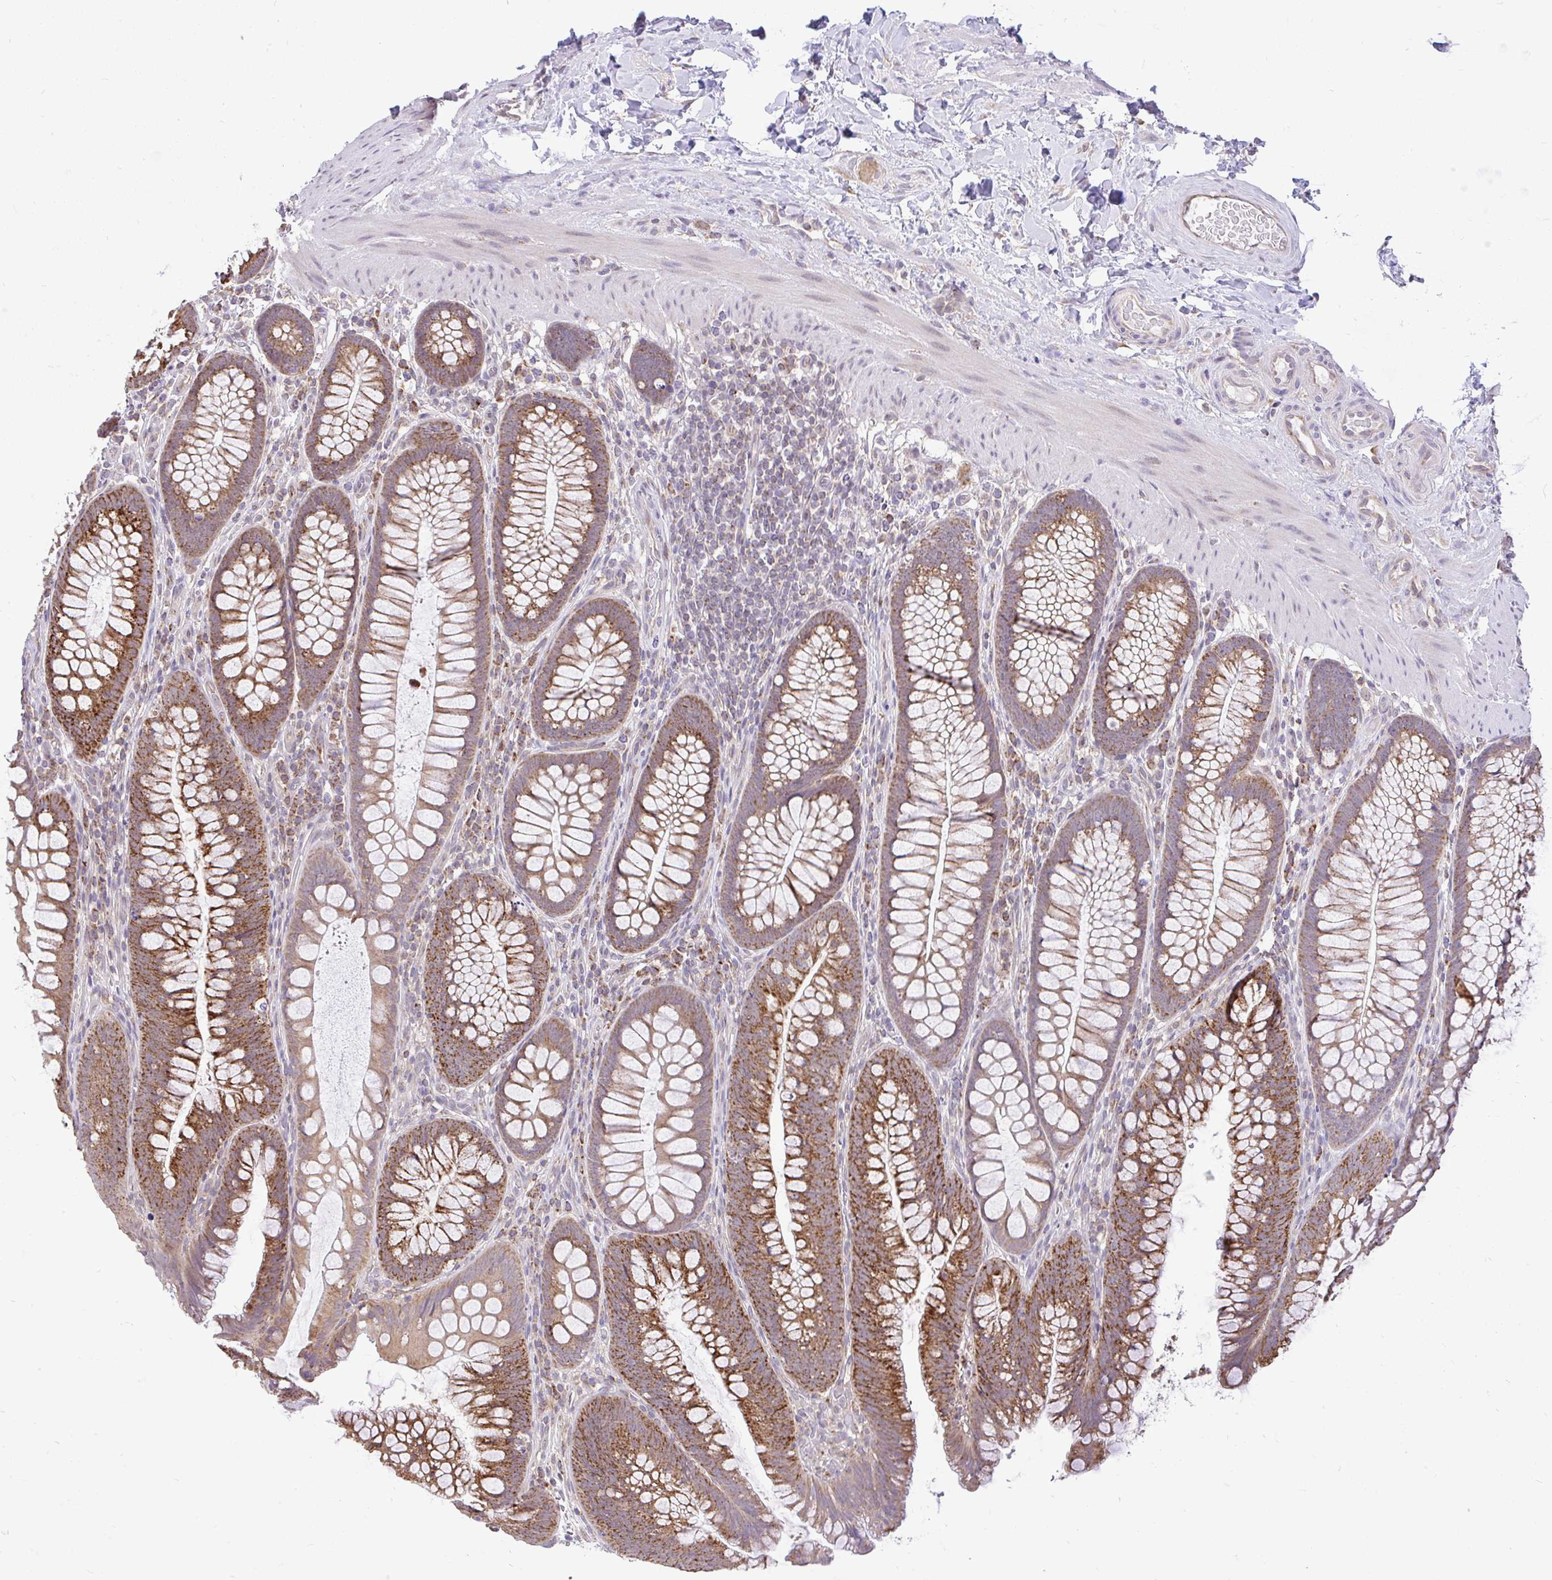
{"staining": {"intensity": "negative", "quantity": "none", "location": "none"}, "tissue": "colon", "cell_type": "Endothelial cells", "image_type": "normal", "snomed": [{"axis": "morphology", "description": "Normal tissue, NOS"}, {"axis": "morphology", "description": "Adenoma, NOS"}, {"axis": "topography", "description": "Soft tissue"}, {"axis": "topography", "description": "Colon"}], "caption": "IHC histopathology image of unremarkable colon stained for a protein (brown), which demonstrates no staining in endothelial cells. Nuclei are stained in blue.", "gene": "PYCR2", "patient": {"sex": "male", "age": 47}}